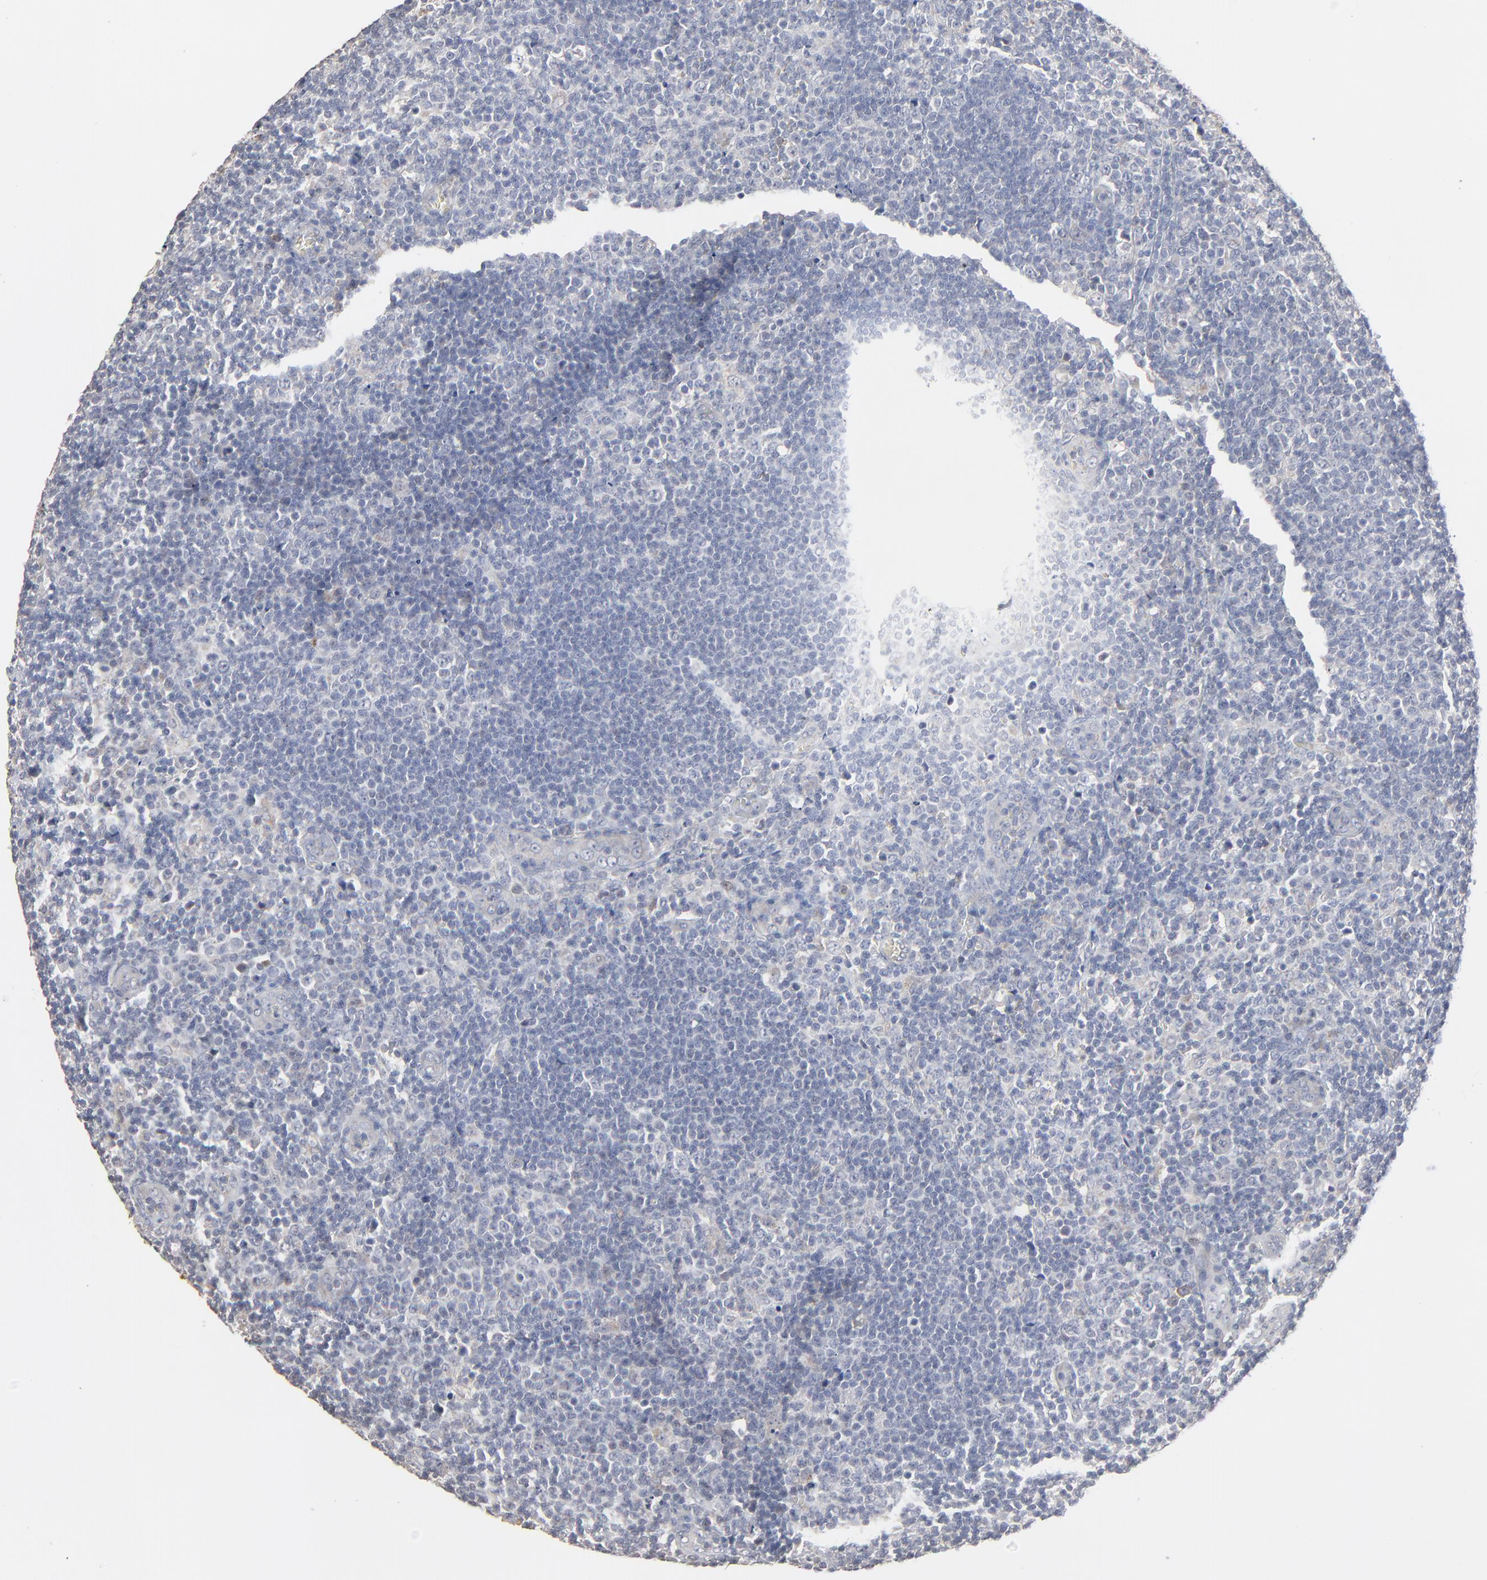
{"staining": {"intensity": "negative", "quantity": "none", "location": "none"}, "tissue": "lymphoma", "cell_type": "Tumor cells", "image_type": "cancer", "snomed": [{"axis": "morphology", "description": "Malignant lymphoma, non-Hodgkin's type, Low grade"}, {"axis": "topography", "description": "Lymph node"}], "caption": "High power microscopy micrograph of an IHC micrograph of low-grade malignant lymphoma, non-Hodgkin's type, revealing no significant staining in tumor cells.", "gene": "FANCB", "patient": {"sex": "male", "age": 74}}